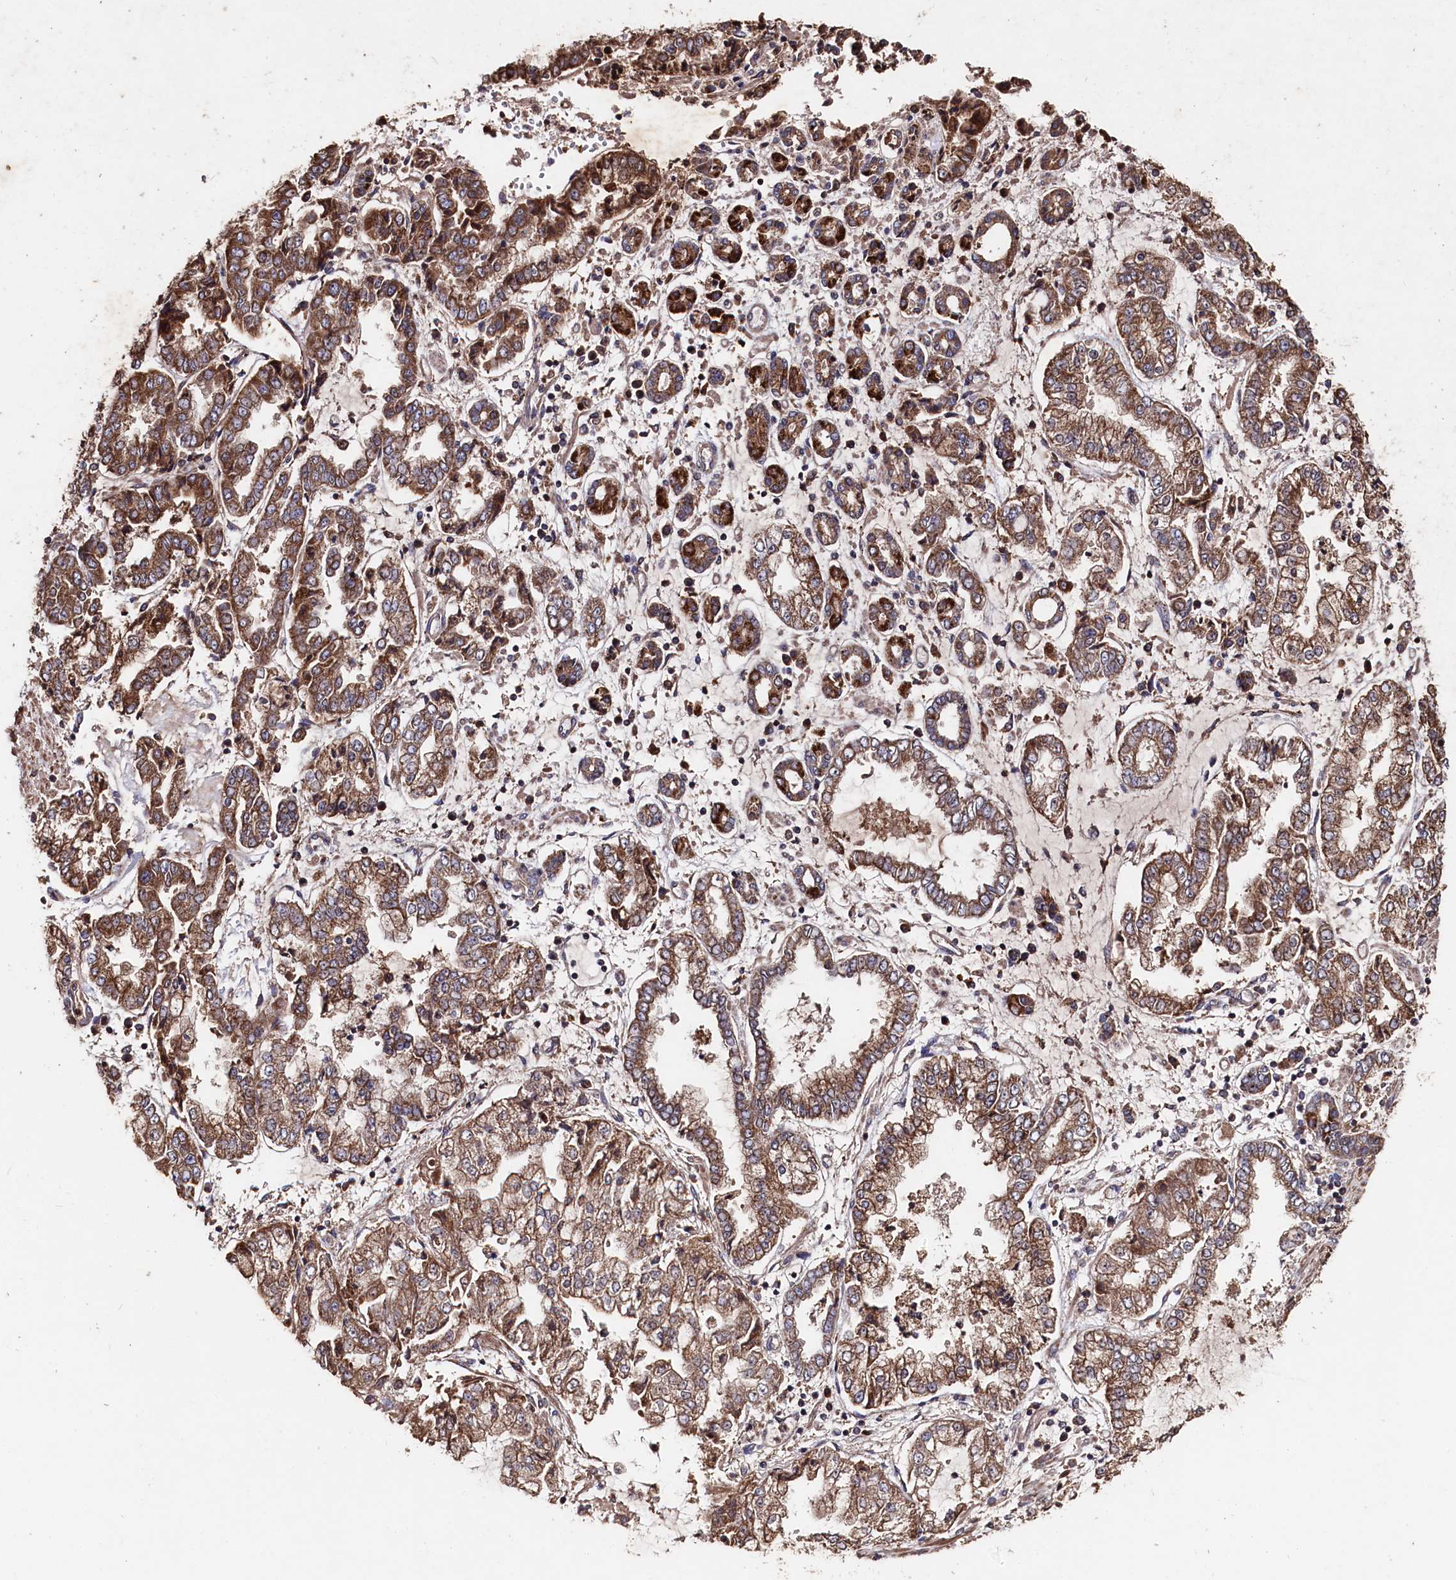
{"staining": {"intensity": "moderate", "quantity": ">75%", "location": "cytoplasmic/membranous"}, "tissue": "stomach cancer", "cell_type": "Tumor cells", "image_type": "cancer", "snomed": [{"axis": "morphology", "description": "Adenocarcinoma, NOS"}, {"axis": "topography", "description": "Stomach"}], "caption": "Moderate cytoplasmic/membranous expression is identified in about >75% of tumor cells in stomach cancer.", "gene": "MYO1H", "patient": {"sex": "male", "age": 76}}